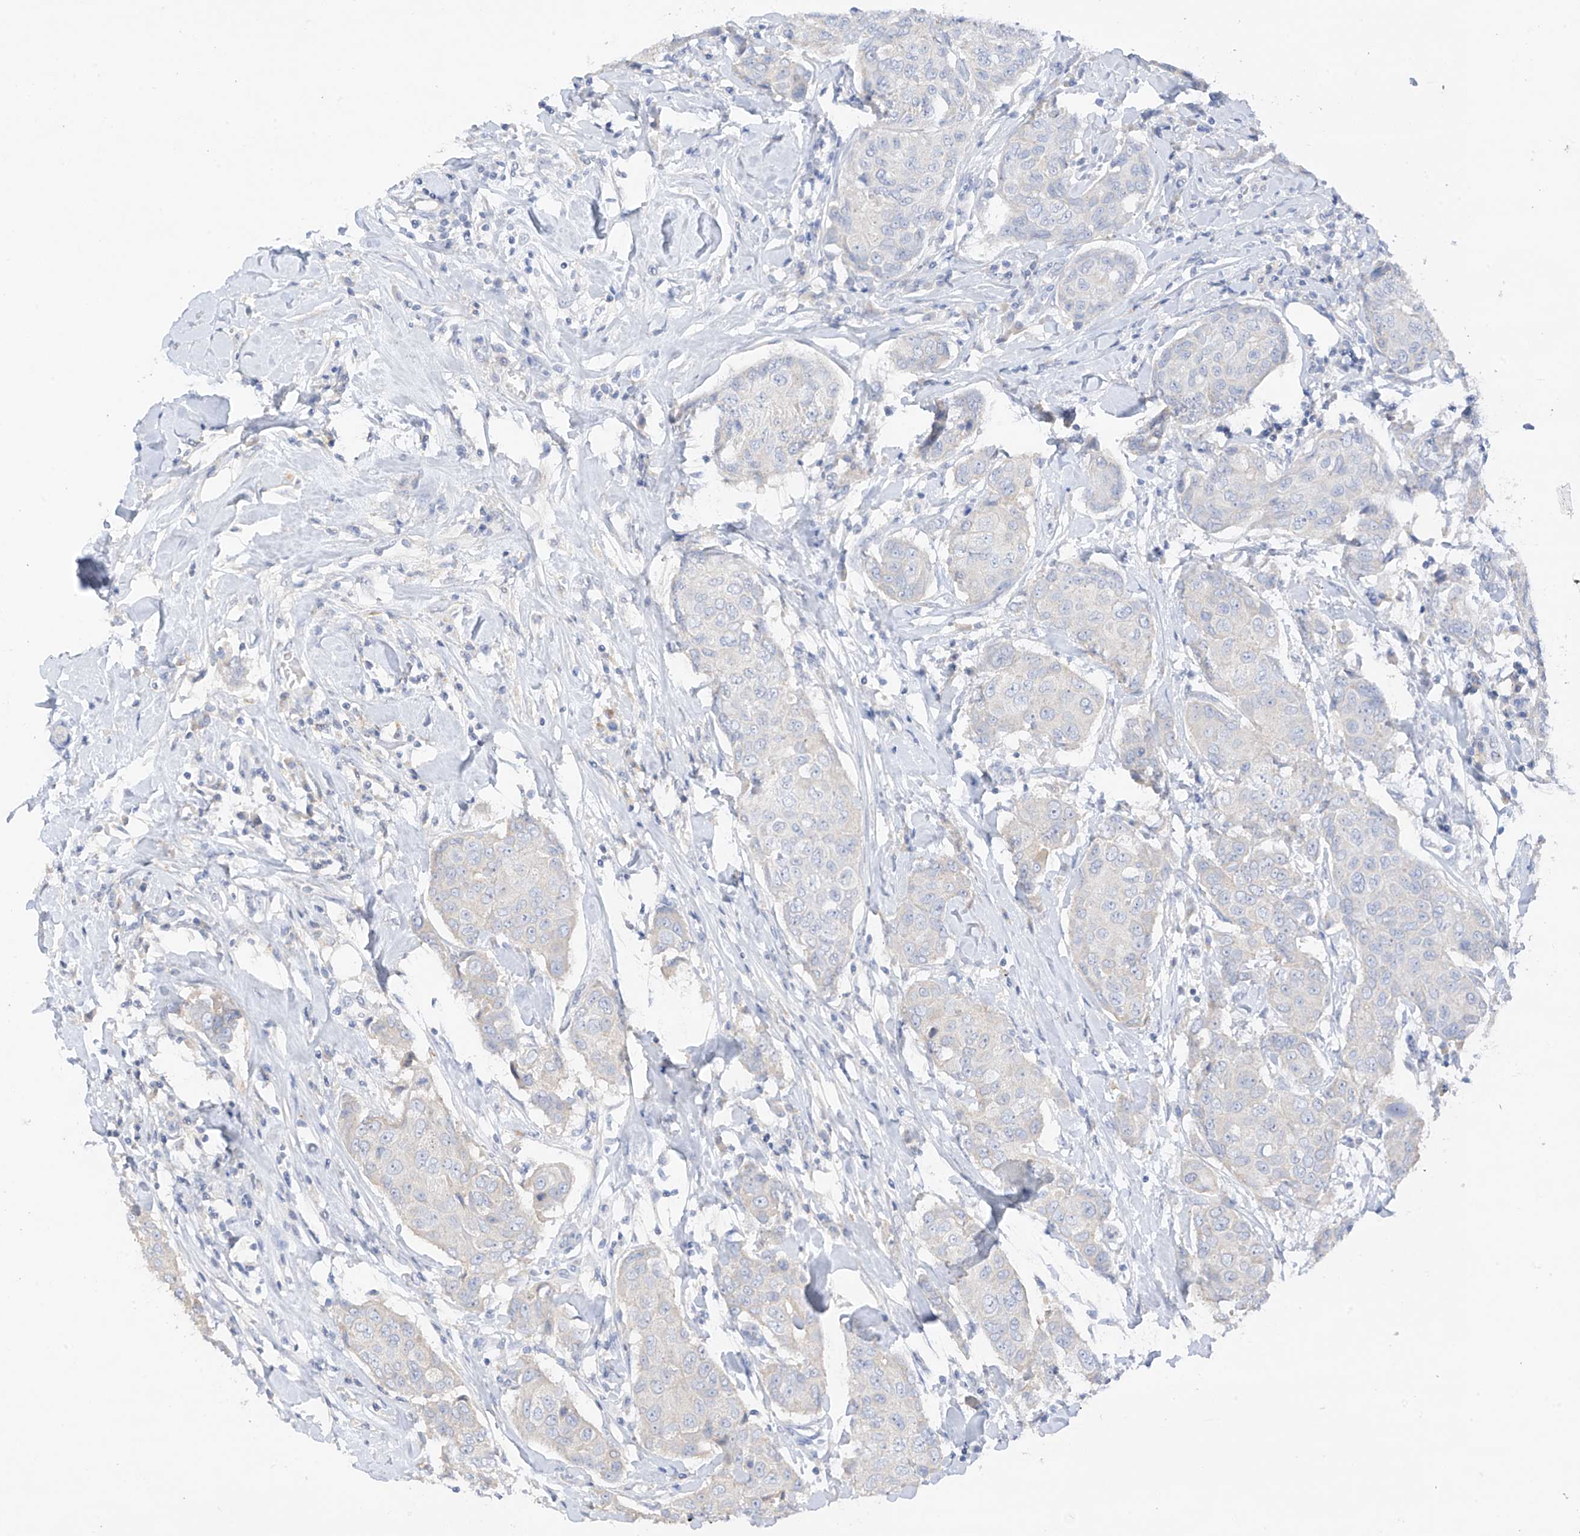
{"staining": {"intensity": "negative", "quantity": "none", "location": "none"}, "tissue": "breast cancer", "cell_type": "Tumor cells", "image_type": "cancer", "snomed": [{"axis": "morphology", "description": "Duct carcinoma"}, {"axis": "topography", "description": "Breast"}], "caption": "IHC photomicrograph of neoplastic tissue: human breast intraductal carcinoma stained with DAB shows no significant protein positivity in tumor cells.", "gene": "CAPN13", "patient": {"sex": "female", "age": 80}}